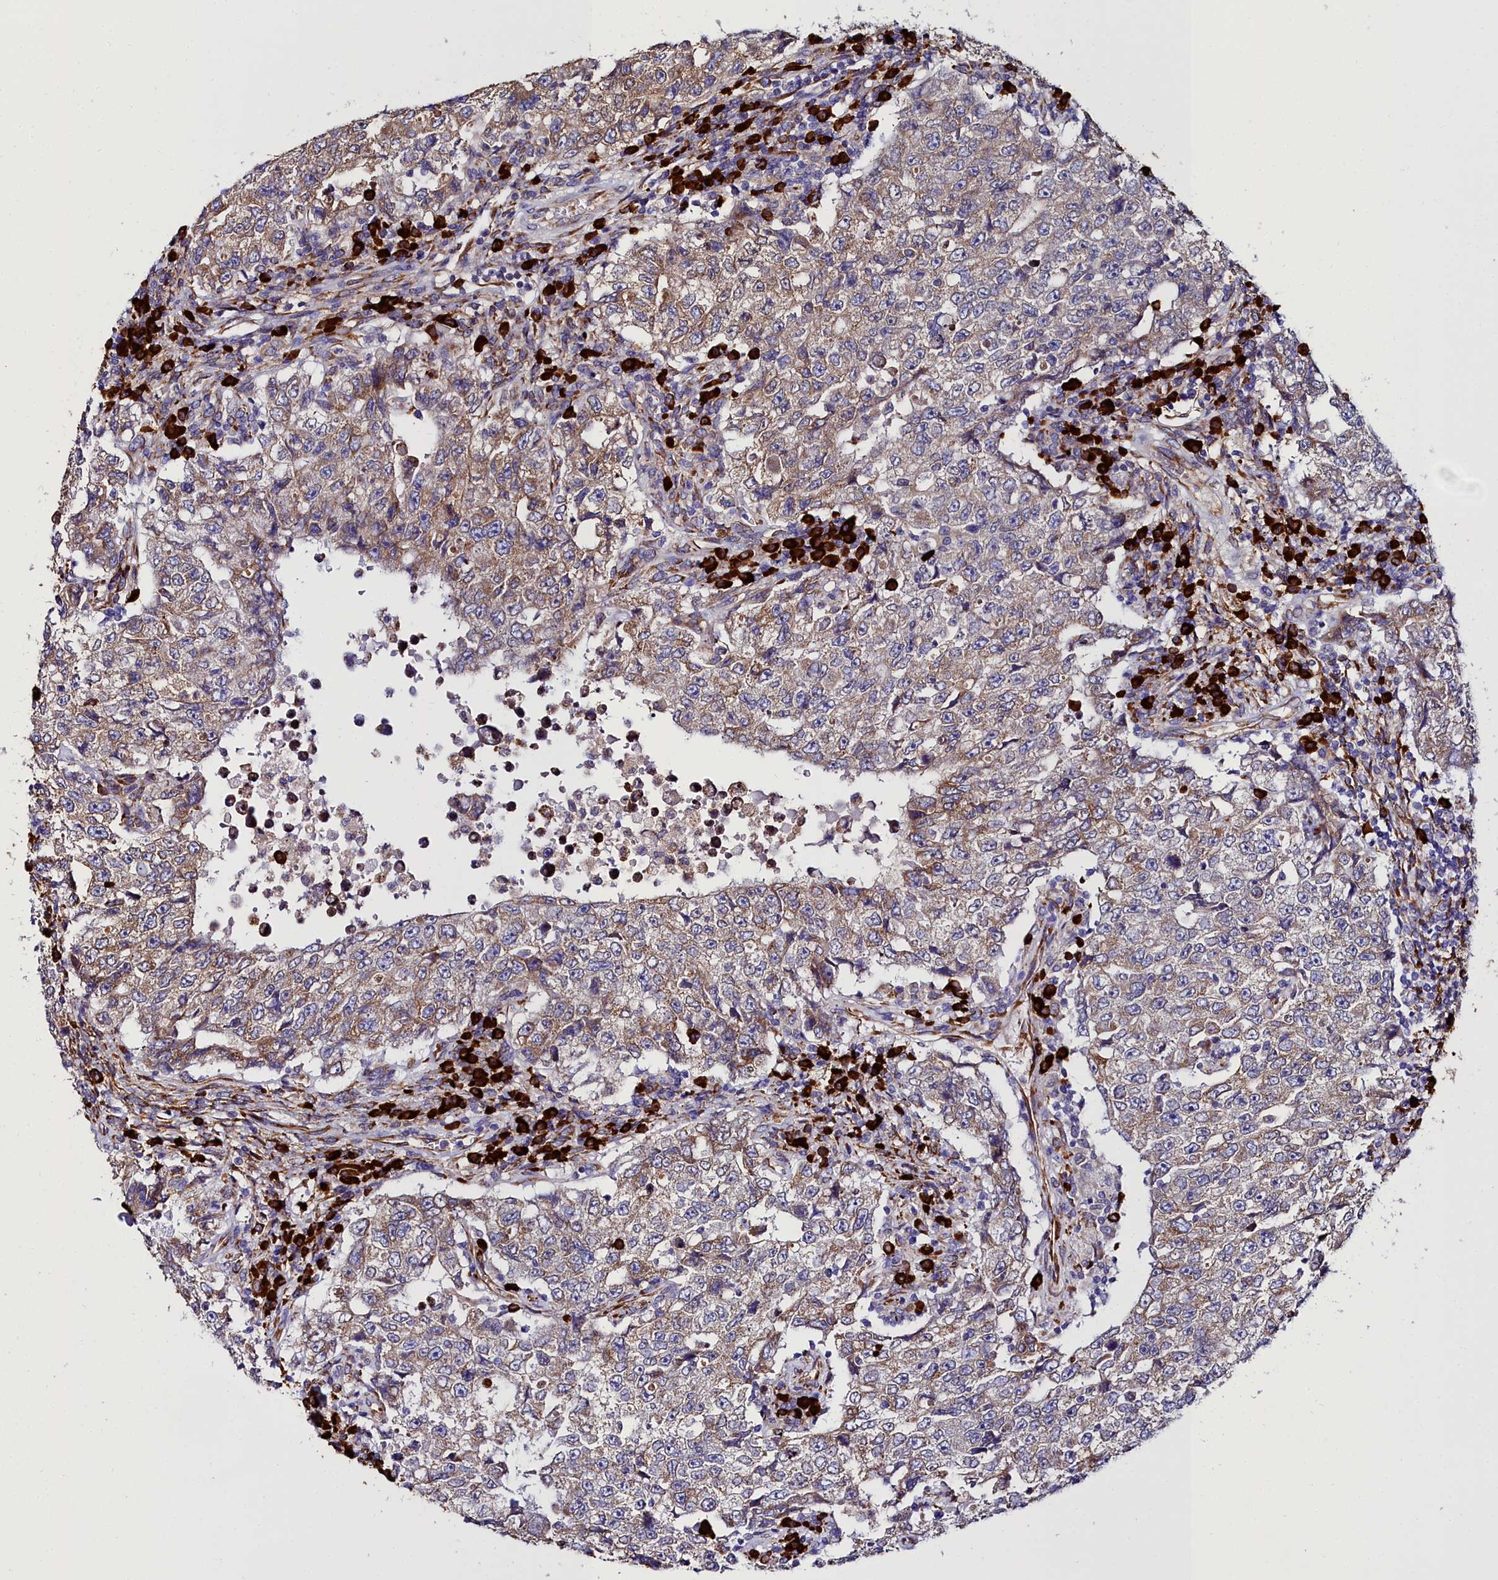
{"staining": {"intensity": "weak", "quantity": "25%-75%", "location": "cytoplasmic/membranous"}, "tissue": "testis cancer", "cell_type": "Tumor cells", "image_type": "cancer", "snomed": [{"axis": "morphology", "description": "Carcinoma, Embryonal, NOS"}, {"axis": "topography", "description": "Testis"}], "caption": "Testis cancer (embryonal carcinoma) was stained to show a protein in brown. There is low levels of weak cytoplasmic/membranous positivity in approximately 25%-75% of tumor cells.", "gene": "TXNDC5", "patient": {"sex": "male", "age": 26}}